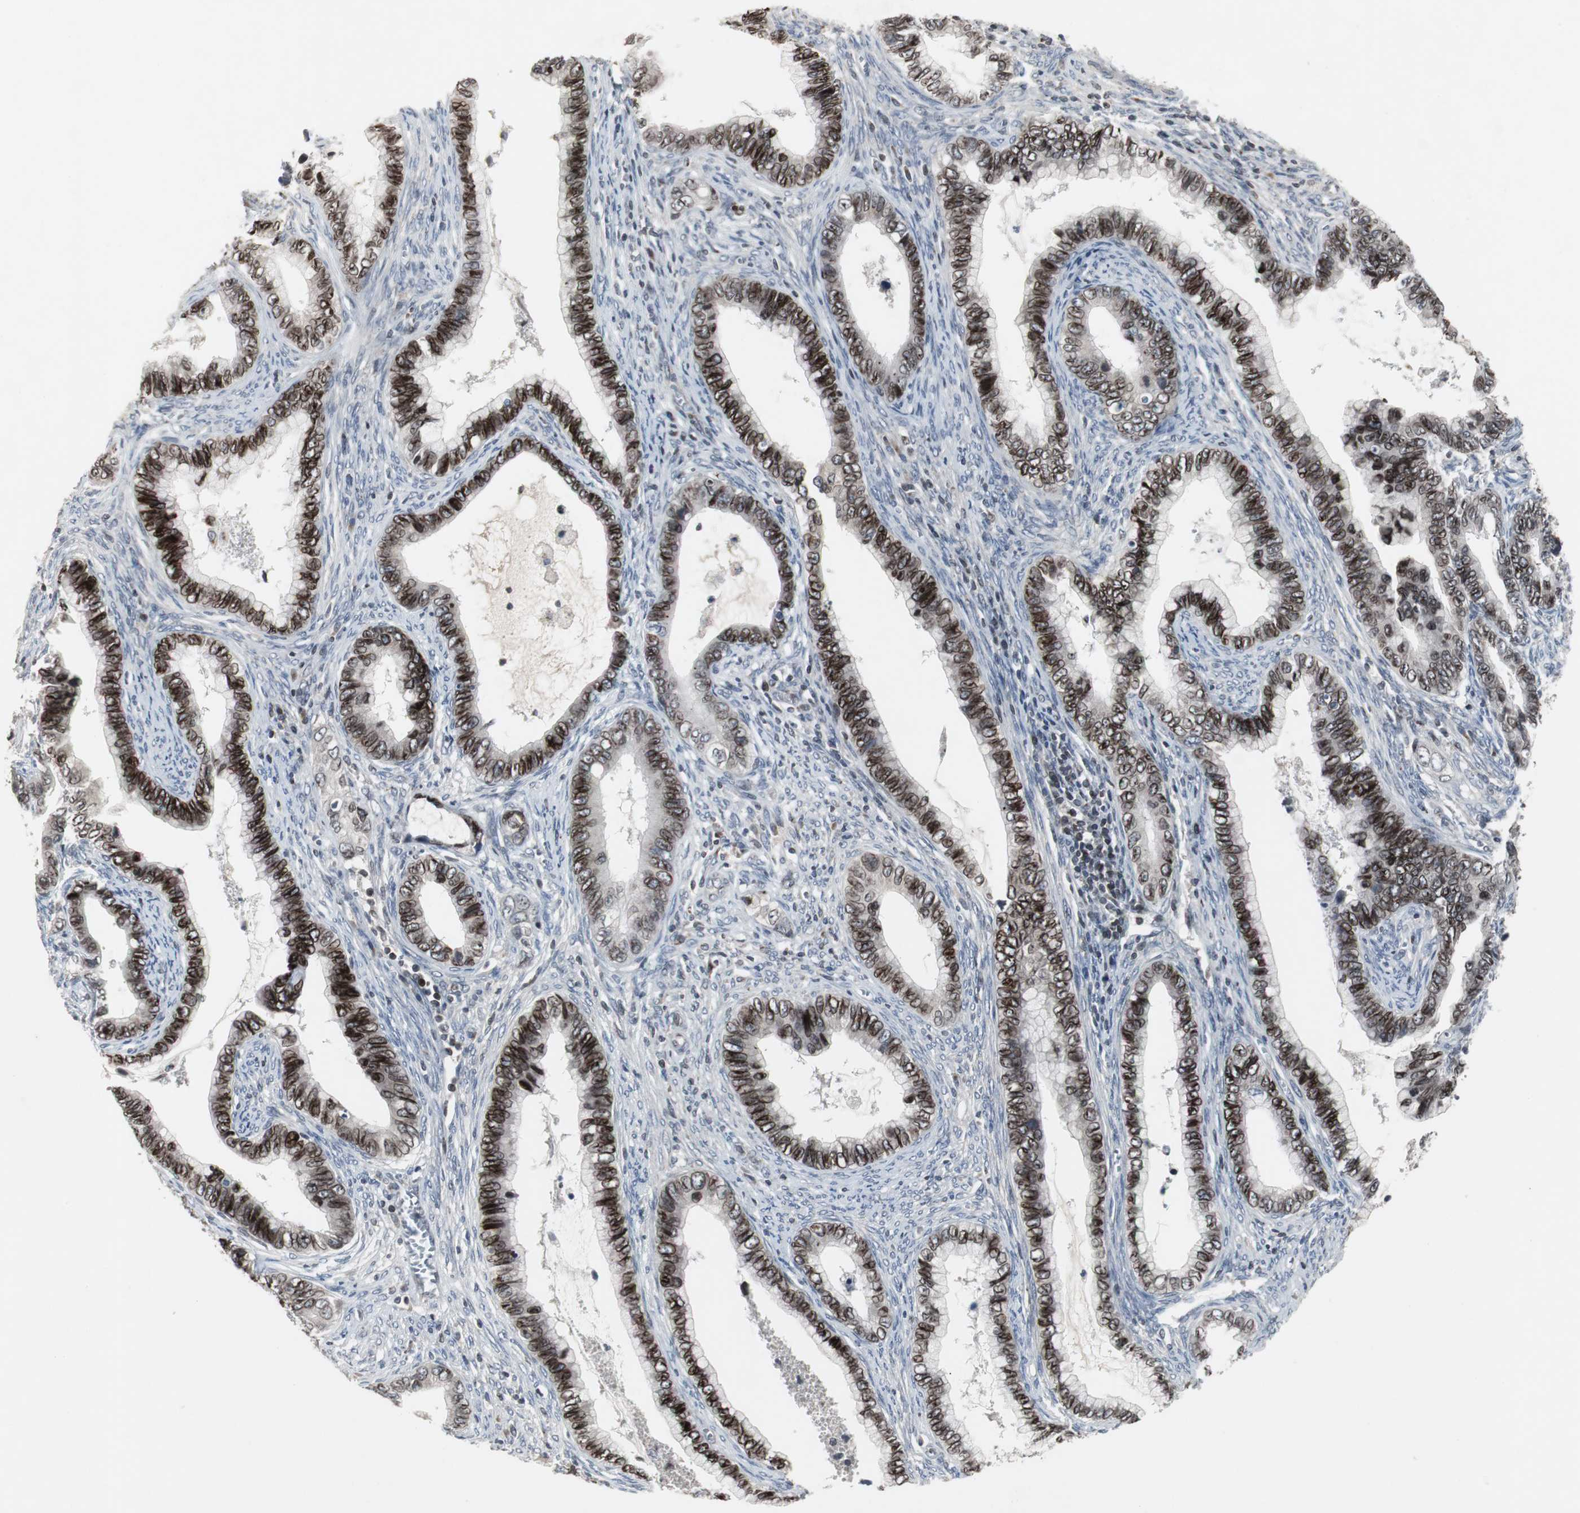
{"staining": {"intensity": "weak", "quantity": ">75%", "location": "cytoplasmic/membranous,nuclear"}, "tissue": "cervical cancer", "cell_type": "Tumor cells", "image_type": "cancer", "snomed": [{"axis": "morphology", "description": "Adenocarcinoma, NOS"}, {"axis": "topography", "description": "Cervix"}], "caption": "This is a photomicrograph of immunohistochemistry (IHC) staining of cervical cancer, which shows weak staining in the cytoplasmic/membranous and nuclear of tumor cells.", "gene": "ZNF396", "patient": {"sex": "female", "age": 44}}